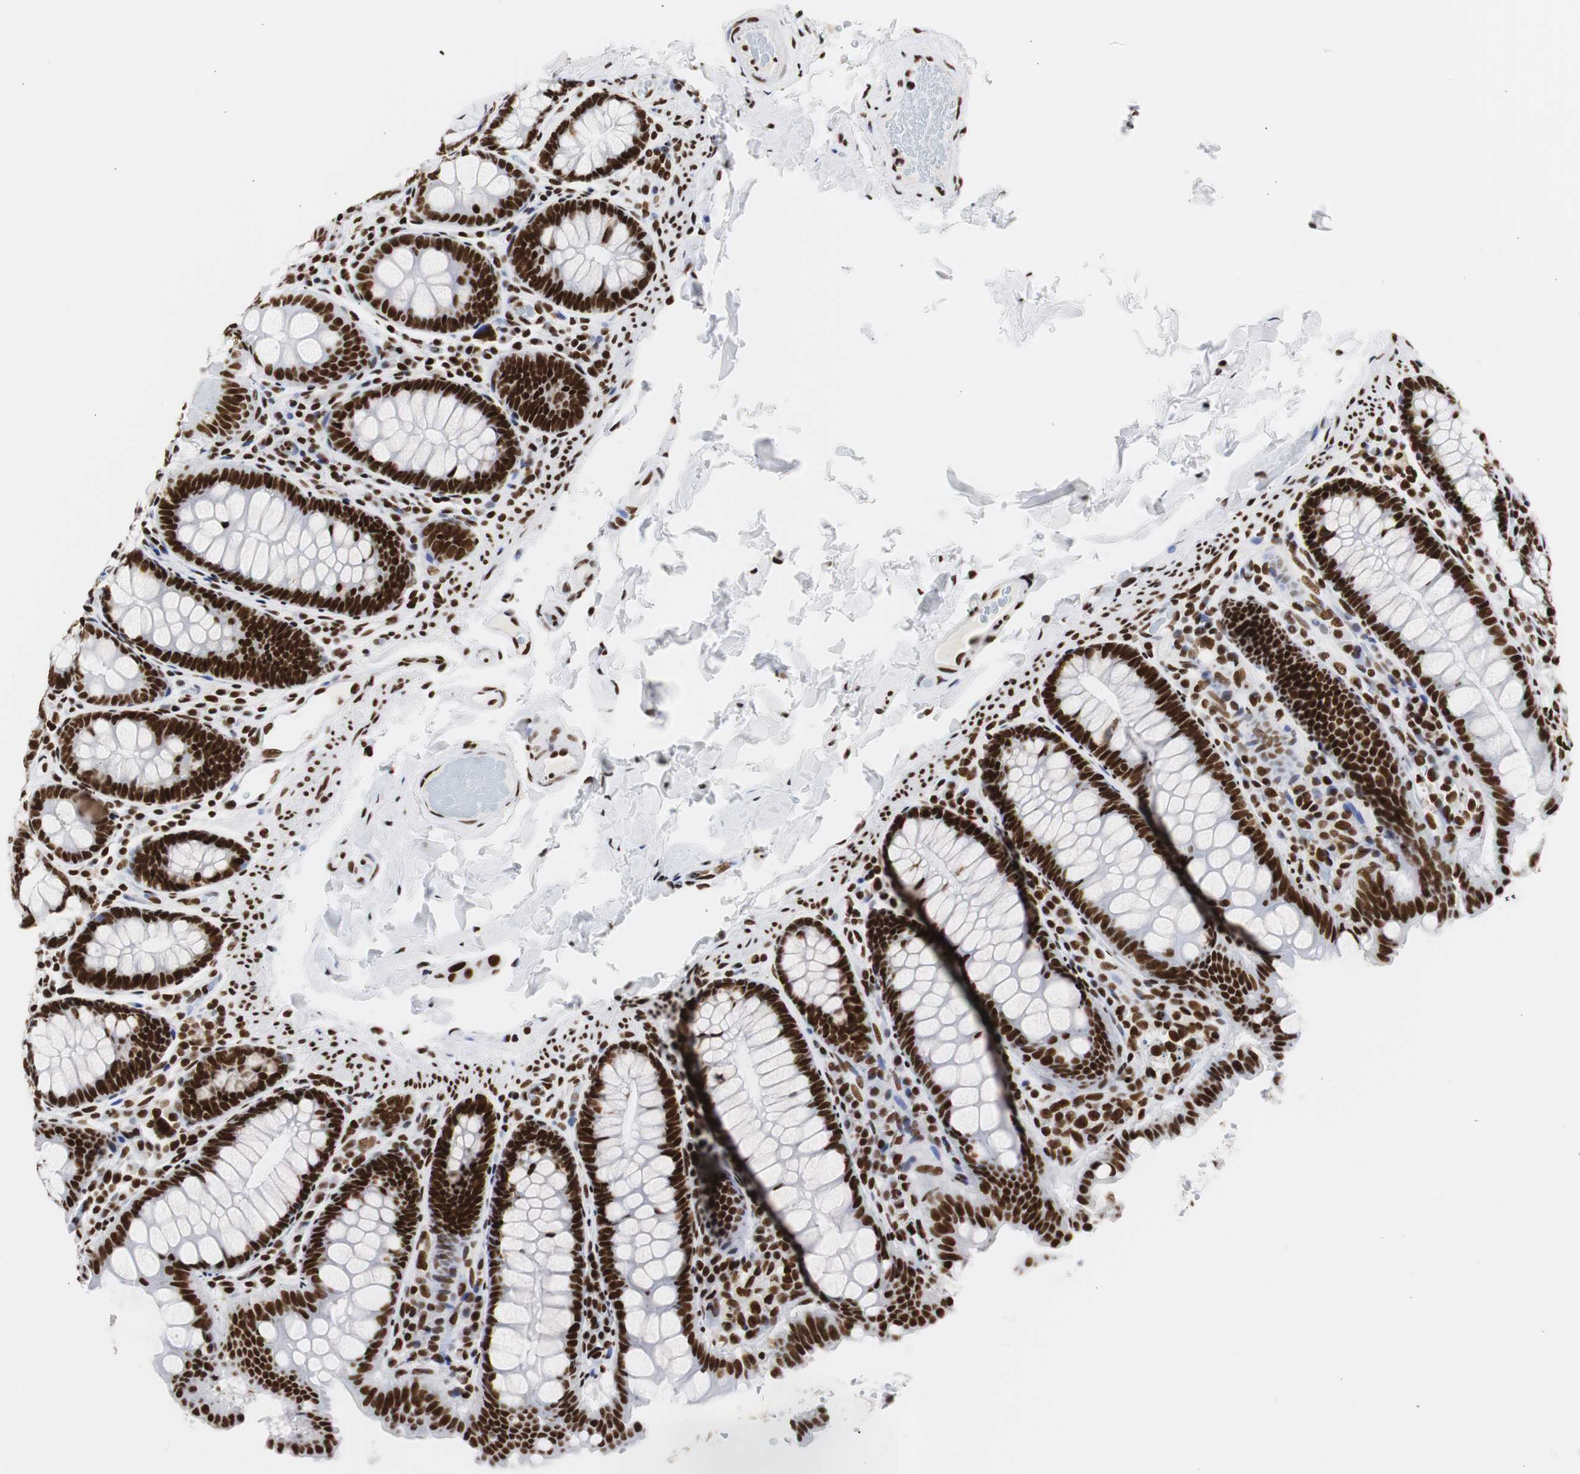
{"staining": {"intensity": "strong", "quantity": ">75%", "location": "nuclear"}, "tissue": "colon", "cell_type": "Endothelial cells", "image_type": "normal", "snomed": [{"axis": "morphology", "description": "Normal tissue, NOS"}, {"axis": "topography", "description": "Colon"}], "caption": "Approximately >75% of endothelial cells in unremarkable colon reveal strong nuclear protein staining as visualized by brown immunohistochemical staining.", "gene": "HNRNPH2", "patient": {"sex": "female", "age": 61}}